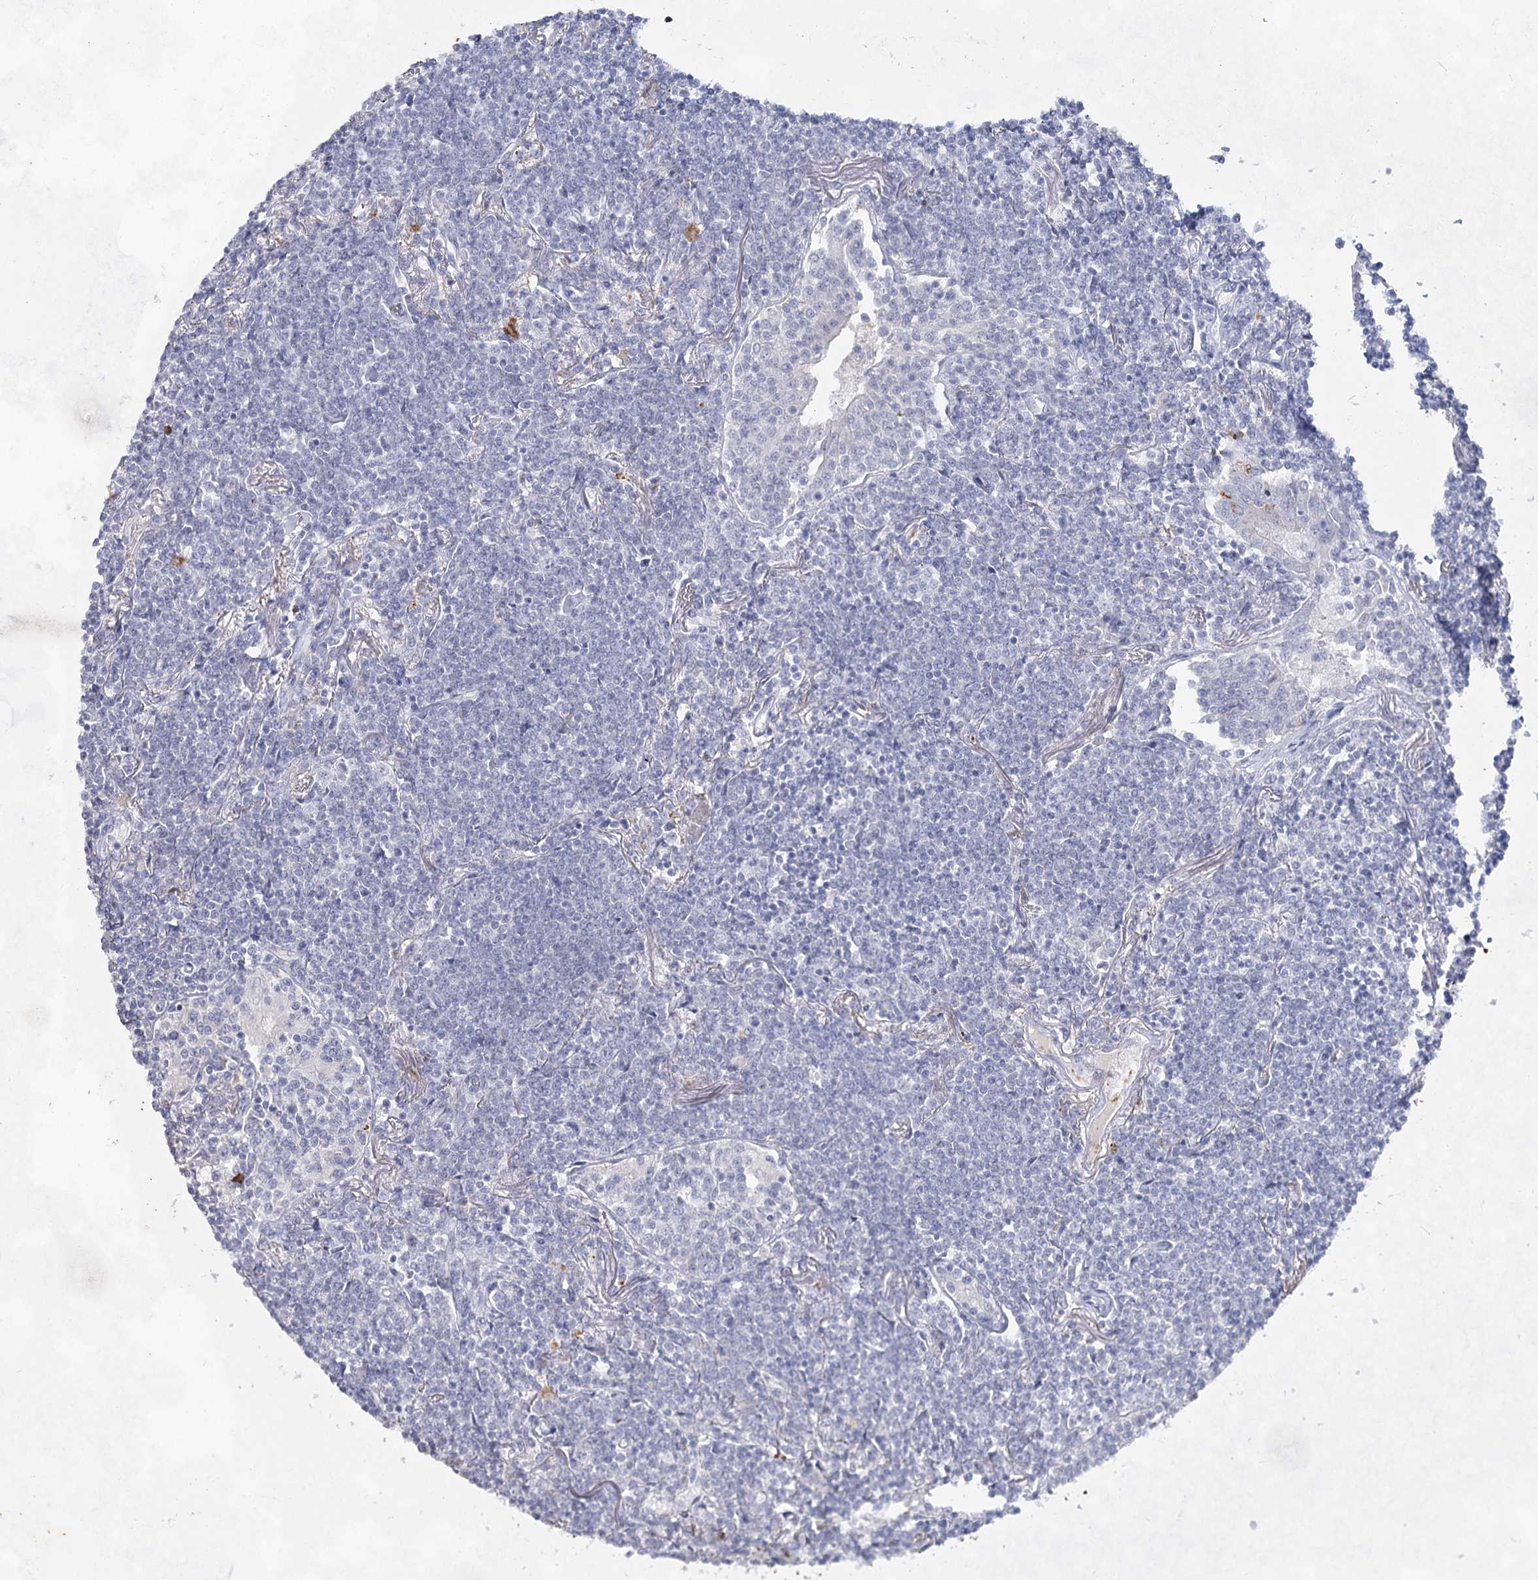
{"staining": {"intensity": "negative", "quantity": "none", "location": "none"}, "tissue": "lymphoma", "cell_type": "Tumor cells", "image_type": "cancer", "snomed": [{"axis": "morphology", "description": "Malignant lymphoma, non-Hodgkin's type, Low grade"}, {"axis": "topography", "description": "Lung"}], "caption": "Histopathology image shows no significant protein positivity in tumor cells of lymphoma.", "gene": "CCDC73", "patient": {"sex": "female", "age": 71}}